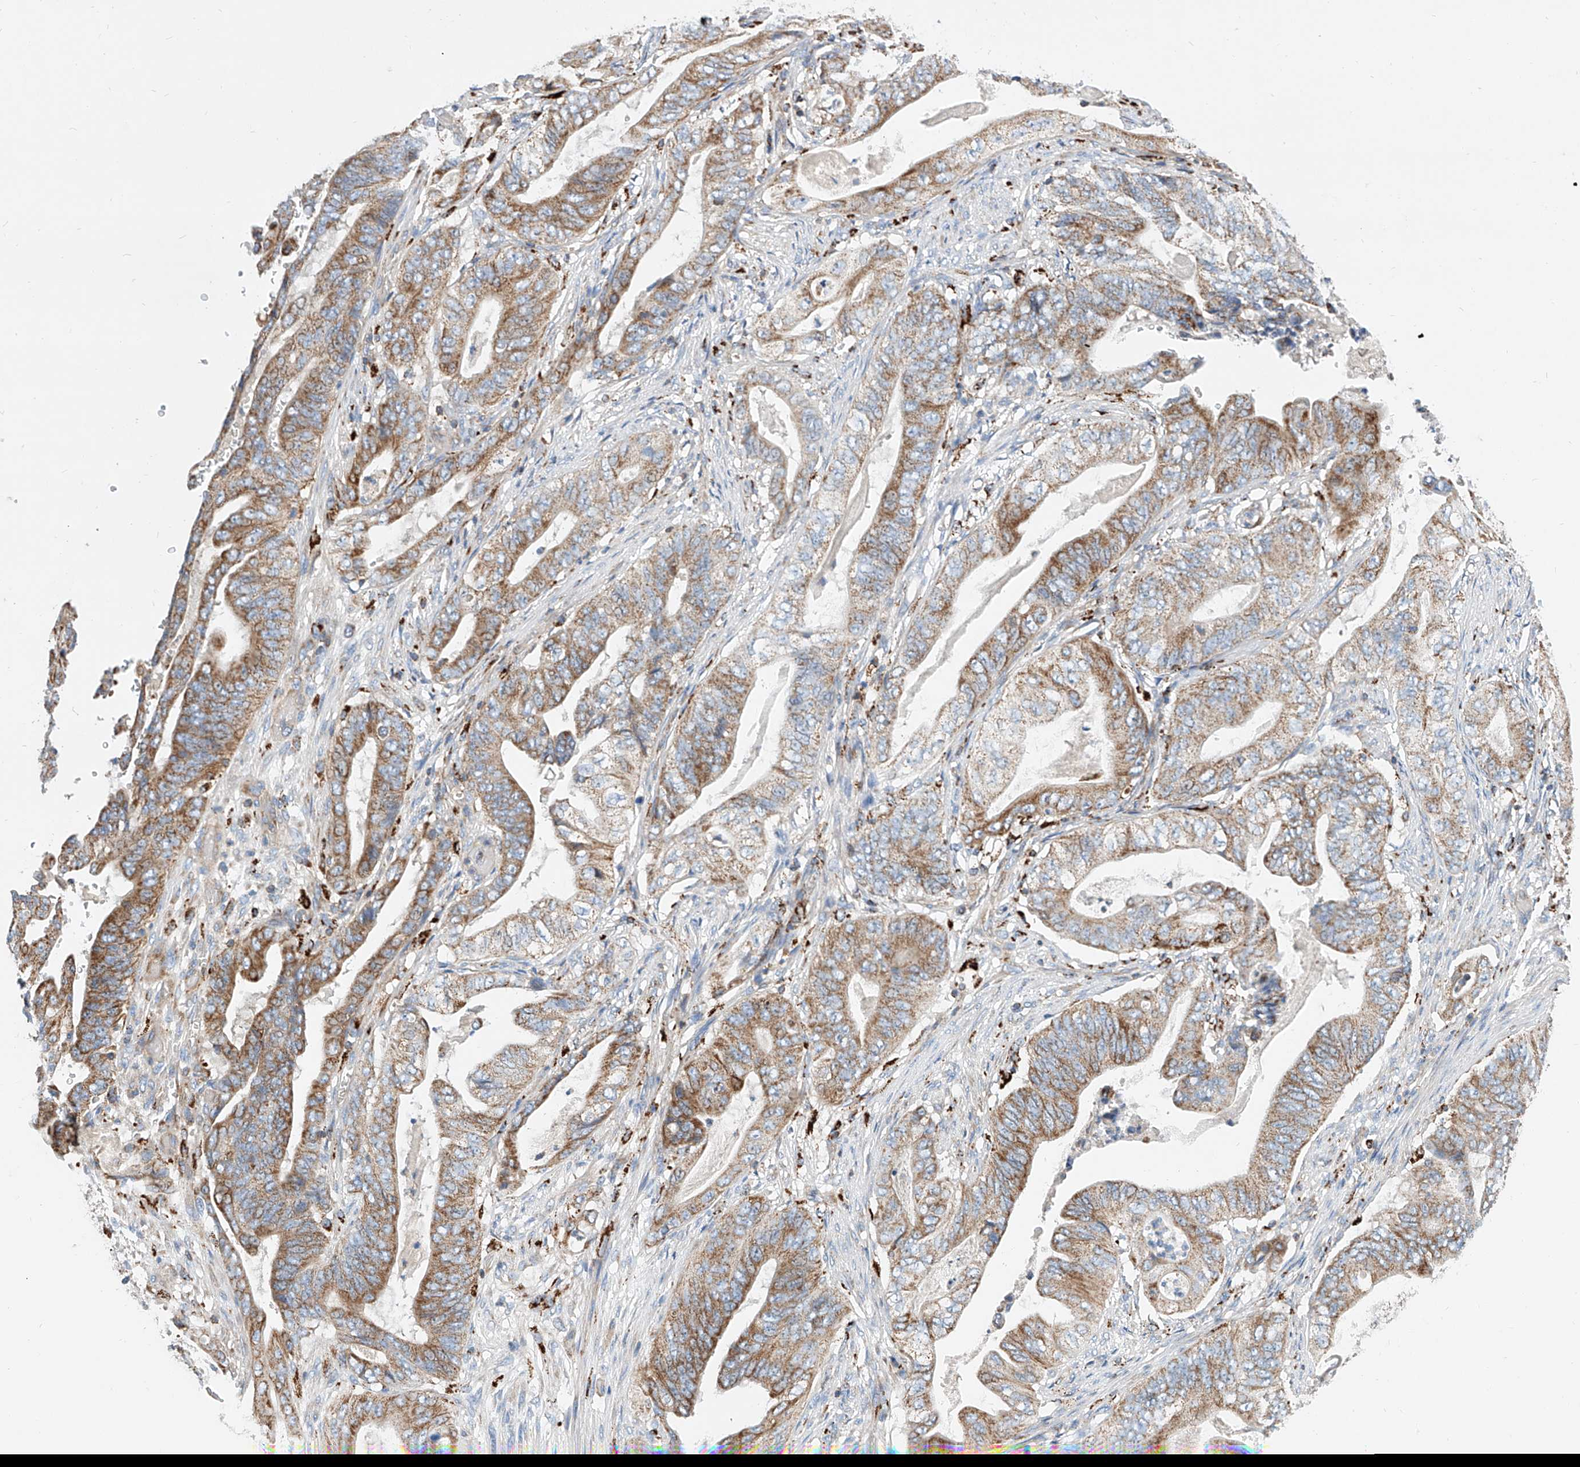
{"staining": {"intensity": "moderate", "quantity": ">75%", "location": "cytoplasmic/membranous"}, "tissue": "stomach cancer", "cell_type": "Tumor cells", "image_type": "cancer", "snomed": [{"axis": "morphology", "description": "Adenocarcinoma, NOS"}, {"axis": "topography", "description": "Stomach"}], "caption": "A medium amount of moderate cytoplasmic/membranous staining is present in about >75% of tumor cells in adenocarcinoma (stomach) tissue.", "gene": "CPNE5", "patient": {"sex": "female", "age": 73}}